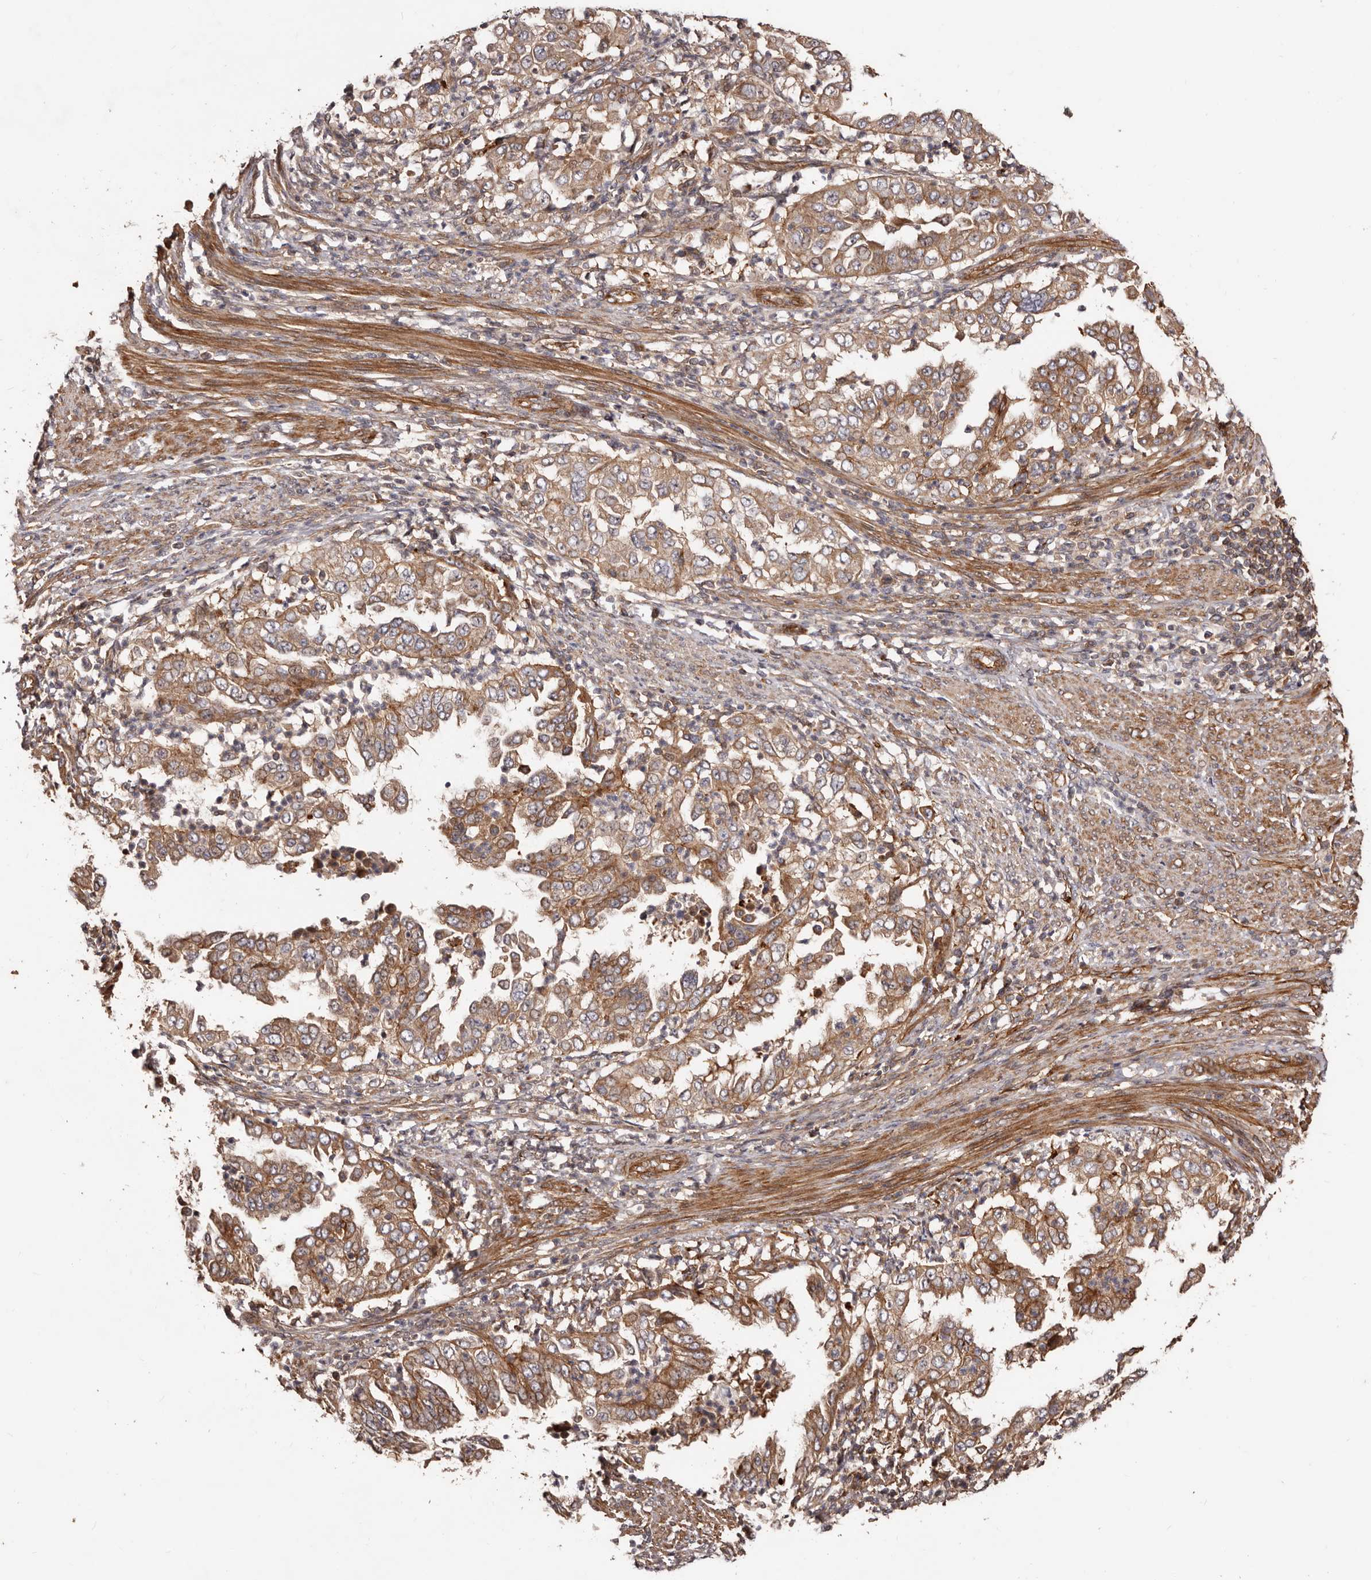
{"staining": {"intensity": "moderate", "quantity": ">75%", "location": "cytoplasmic/membranous"}, "tissue": "endometrial cancer", "cell_type": "Tumor cells", "image_type": "cancer", "snomed": [{"axis": "morphology", "description": "Adenocarcinoma, NOS"}, {"axis": "topography", "description": "Endometrium"}], "caption": "Moderate cytoplasmic/membranous protein positivity is appreciated in approximately >75% of tumor cells in endometrial cancer. The protein is shown in brown color, while the nuclei are stained blue.", "gene": "GTPBP1", "patient": {"sex": "female", "age": 85}}